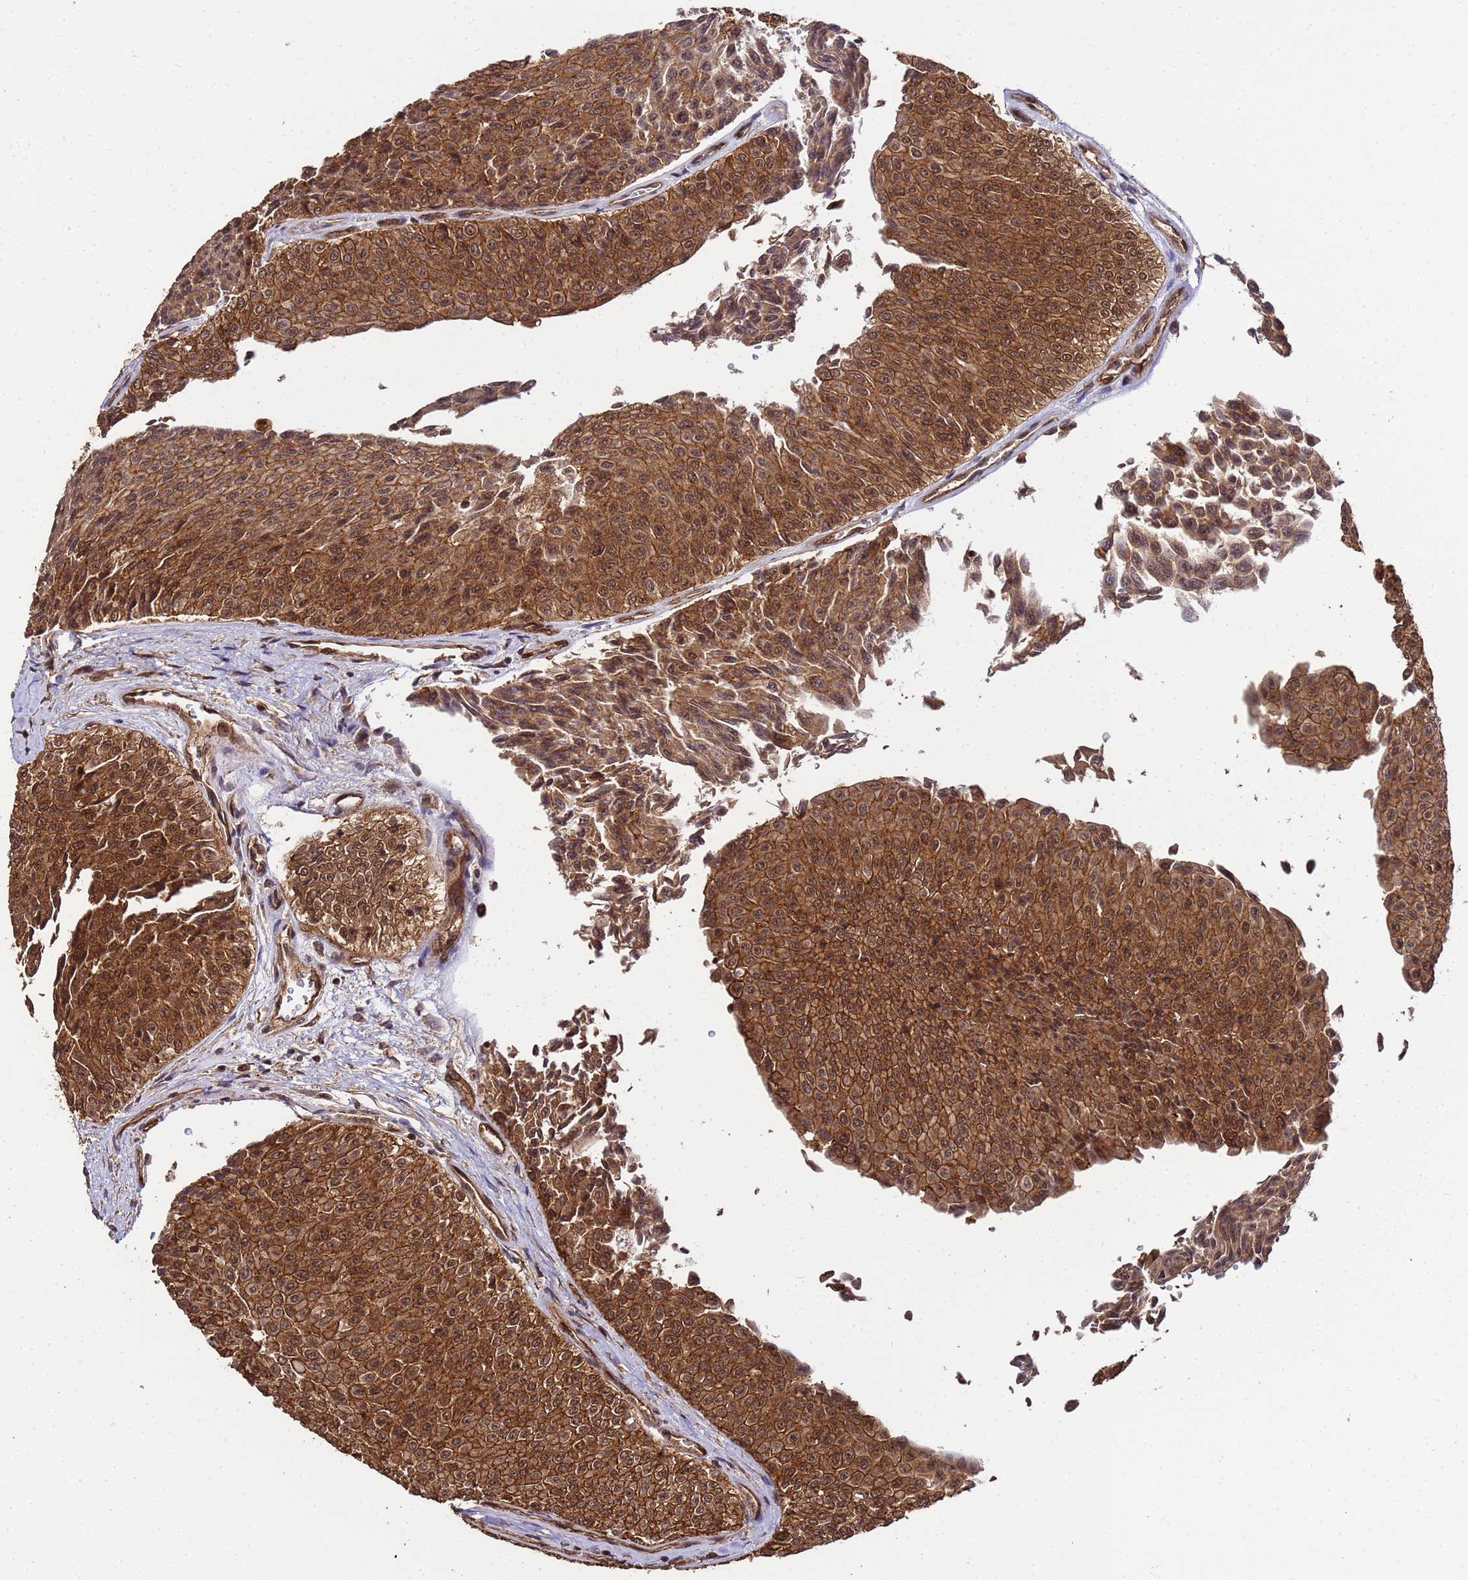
{"staining": {"intensity": "strong", "quantity": ">75%", "location": "cytoplasmic/membranous,nuclear"}, "tissue": "urothelial cancer", "cell_type": "Tumor cells", "image_type": "cancer", "snomed": [{"axis": "morphology", "description": "Urothelial carcinoma, Low grade"}, {"axis": "topography", "description": "Urinary bladder"}], "caption": "Urothelial cancer tissue shows strong cytoplasmic/membranous and nuclear staining in approximately >75% of tumor cells, visualized by immunohistochemistry.", "gene": "SYF2", "patient": {"sex": "male", "age": 78}}